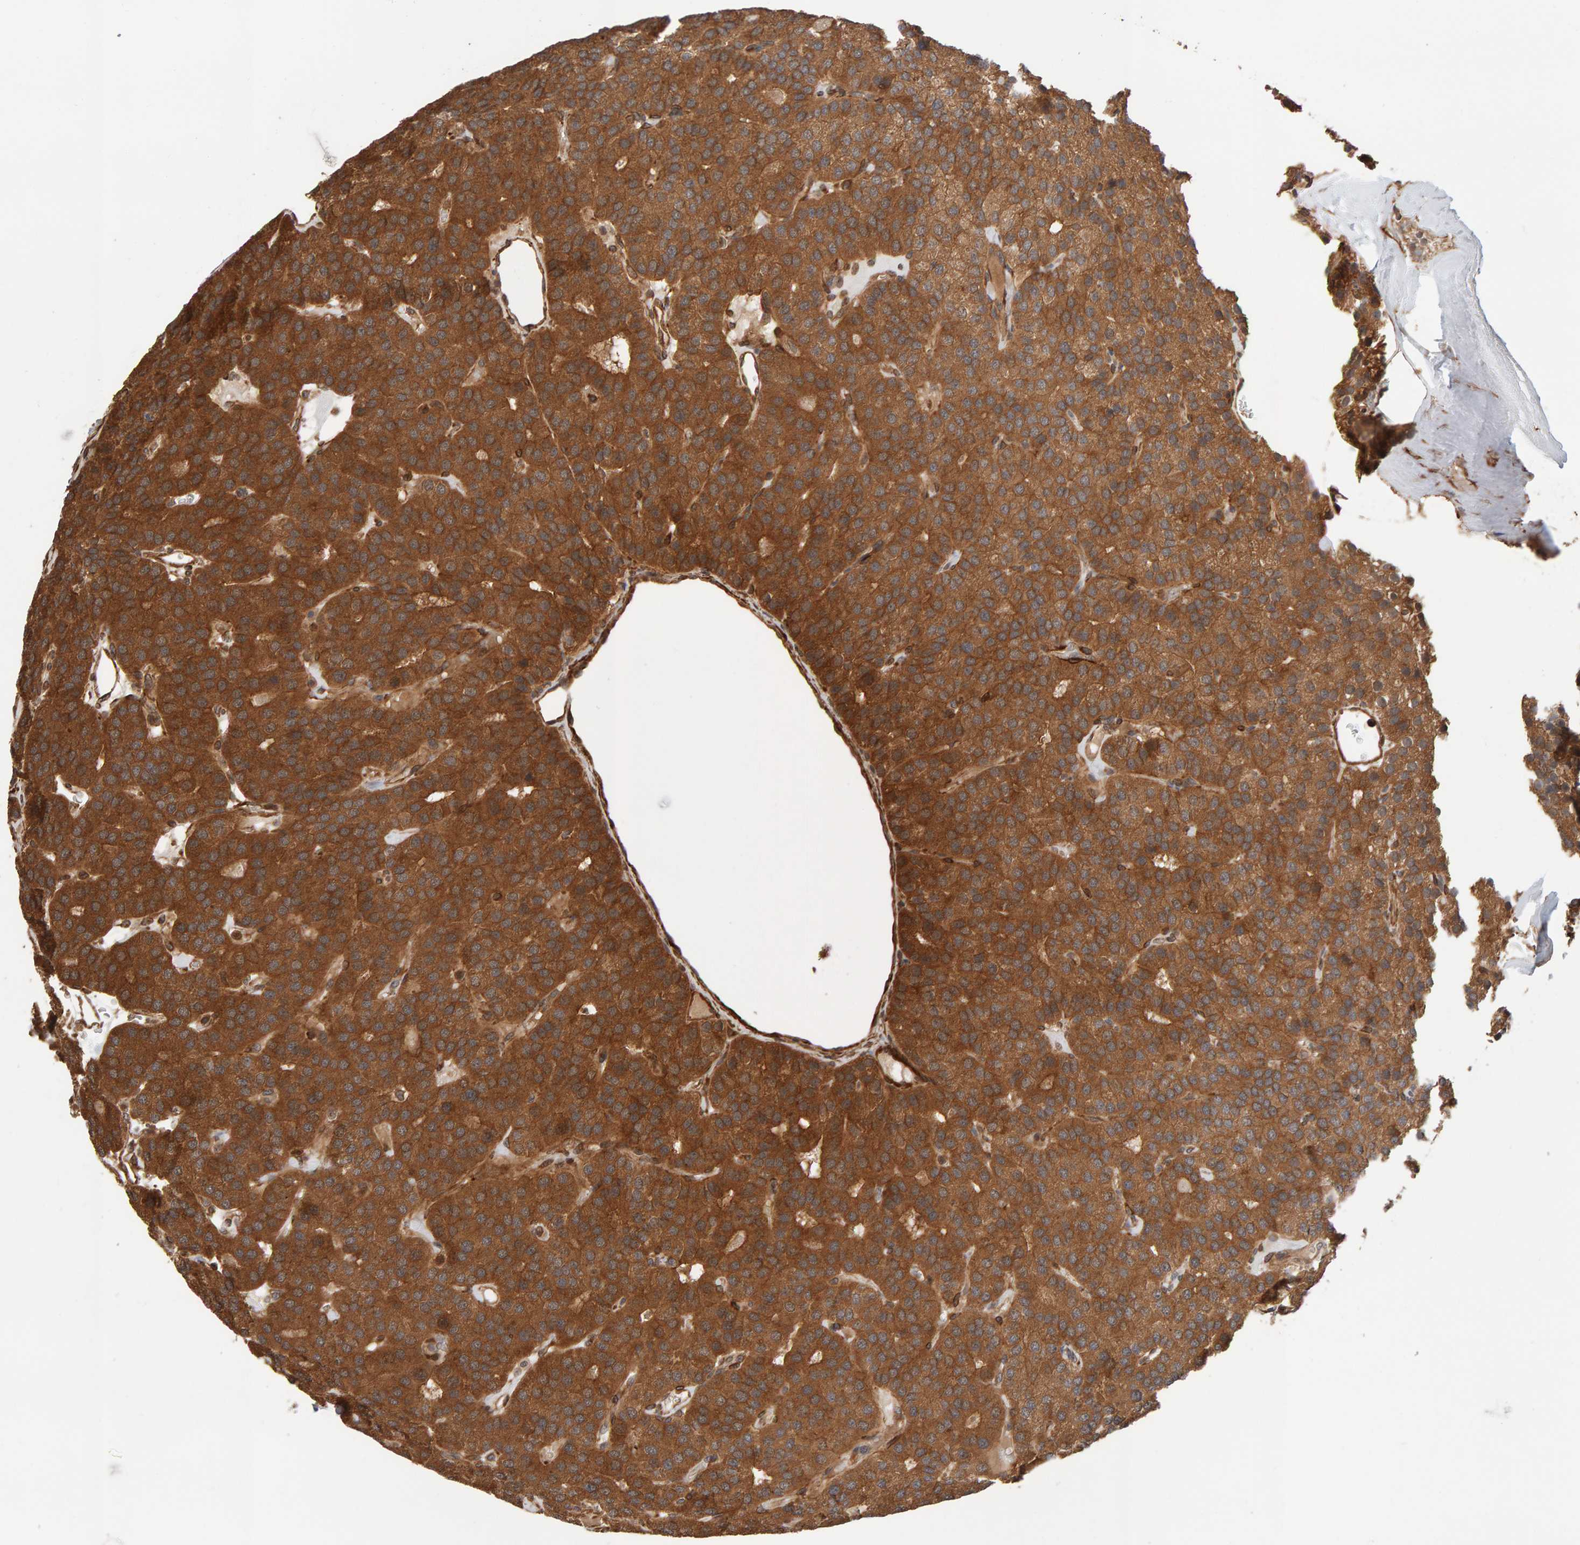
{"staining": {"intensity": "moderate", "quantity": ">75%", "location": "cytoplasmic/membranous"}, "tissue": "parathyroid gland", "cell_type": "Glandular cells", "image_type": "normal", "snomed": [{"axis": "morphology", "description": "Normal tissue, NOS"}, {"axis": "morphology", "description": "Adenoma, NOS"}, {"axis": "topography", "description": "Parathyroid gland"}], "caption": "This image displays immunohistochemistry (IHC) staining of benign human parathyroid gland, with medium moderate cytoplasmic/membranous expression in approximately >75% of glandular cells.", "gene": "SYNRG", "patient": {"sex": "female", "age": 57}}